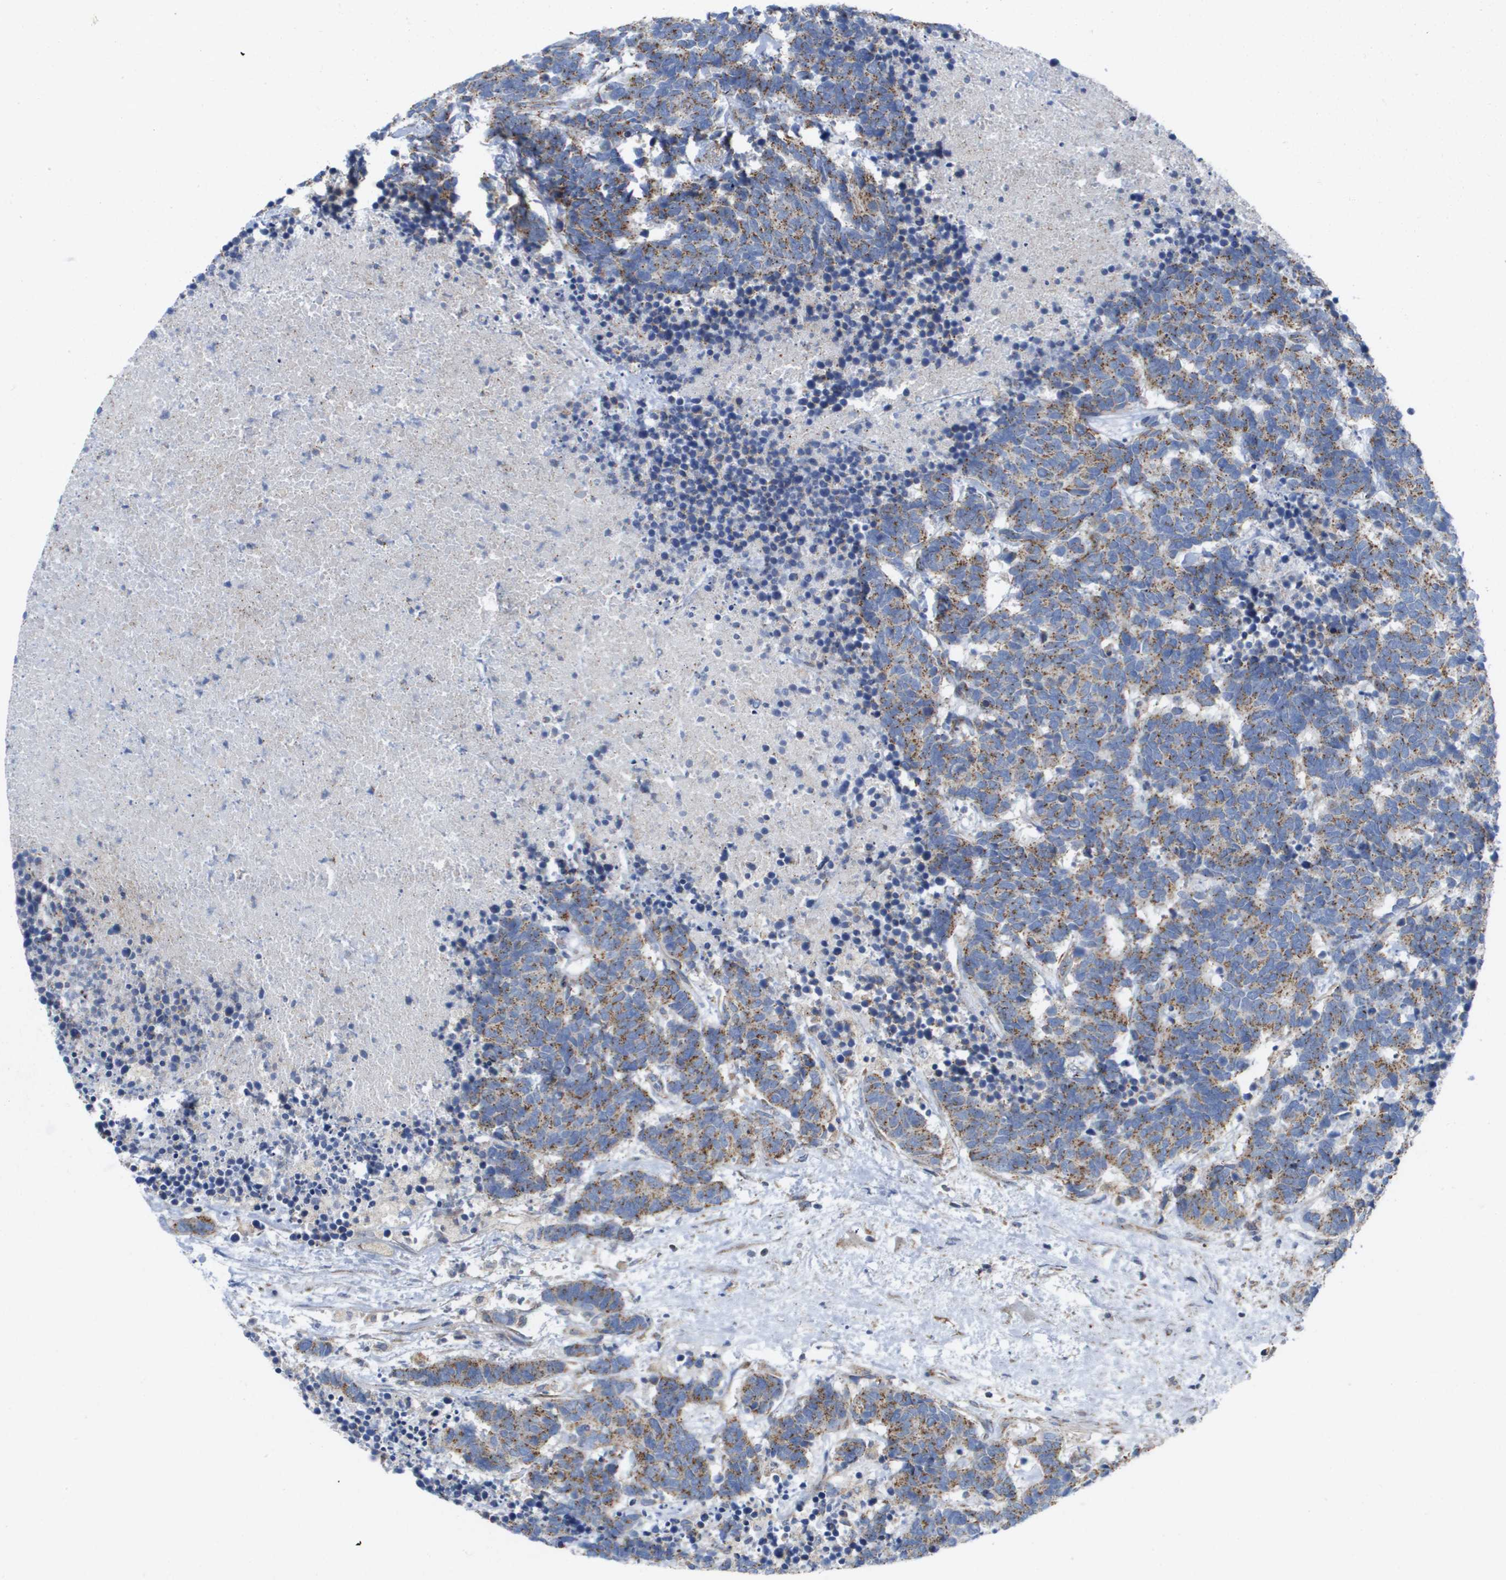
{"staining": {"intensity": "moderate", "quantity": ">75%", "location": "cytoplasmic/membranous"}, "tissue": "carcinoid", "cell_type": "Tumor cells", "image_type": "cancer", "snomed": [{"axis": "morphology", "description": "Carcinoma, NOS"}, {"axis": "morphology", "description": "Carcinoid, malignant, NOS"}, {"axis": "topography", "description": "Urinary bladder"}], "caption": "Immunohistochemical staining of carcinoma reveals moderate cytoplasmic/membranous protein staining in about >75% of tumor cells.", "gene": "FIS1", "patient": {"sex": "male", "age": 57}}